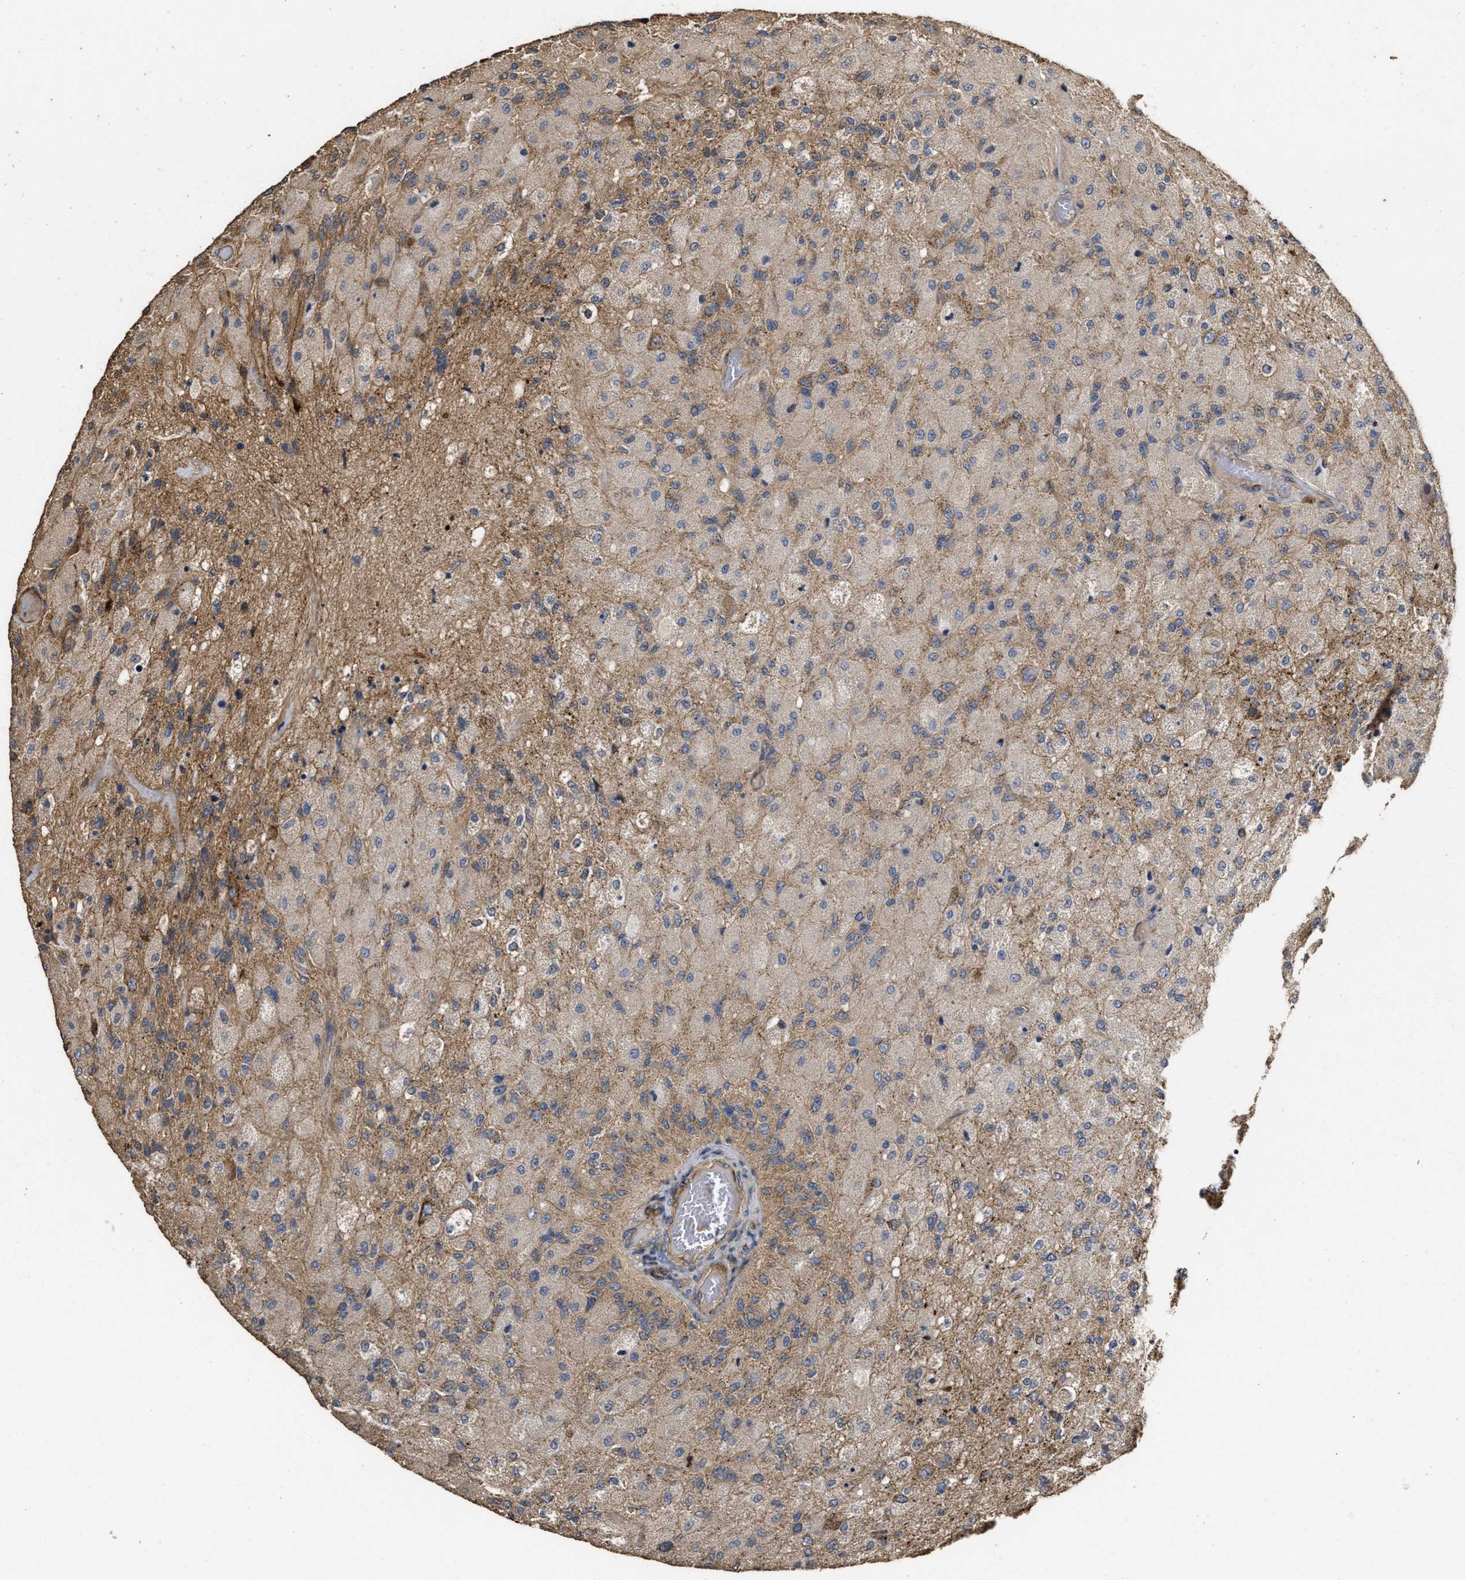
{"staining": {"intensity": "moderate", "quantity": "<25%", "location": "cytoplasmic/membranous"}, "tissue": "glioma", "cell_type": "Tumor cells", "image_type": "cancer", "snomed": [{"axis": "morphology", "description": "Normal tissue, NOS"}, {"axis": "morphology", "description": "Glioma, malignant, High grade"}, {"axis": "topography", "description": "Cerebral cortex"}], "caption": "Immunohistochemical staining of human malignant glioma (high-grade) displays low levels of moderate cytoplasmic/membranous expression in approximately <25% of tumor cells. (DAB IHC, brown staining for protein, blue staining for nuclei).", "gene": "NAV1", "patient": {"sex": "male", "age": 77}}